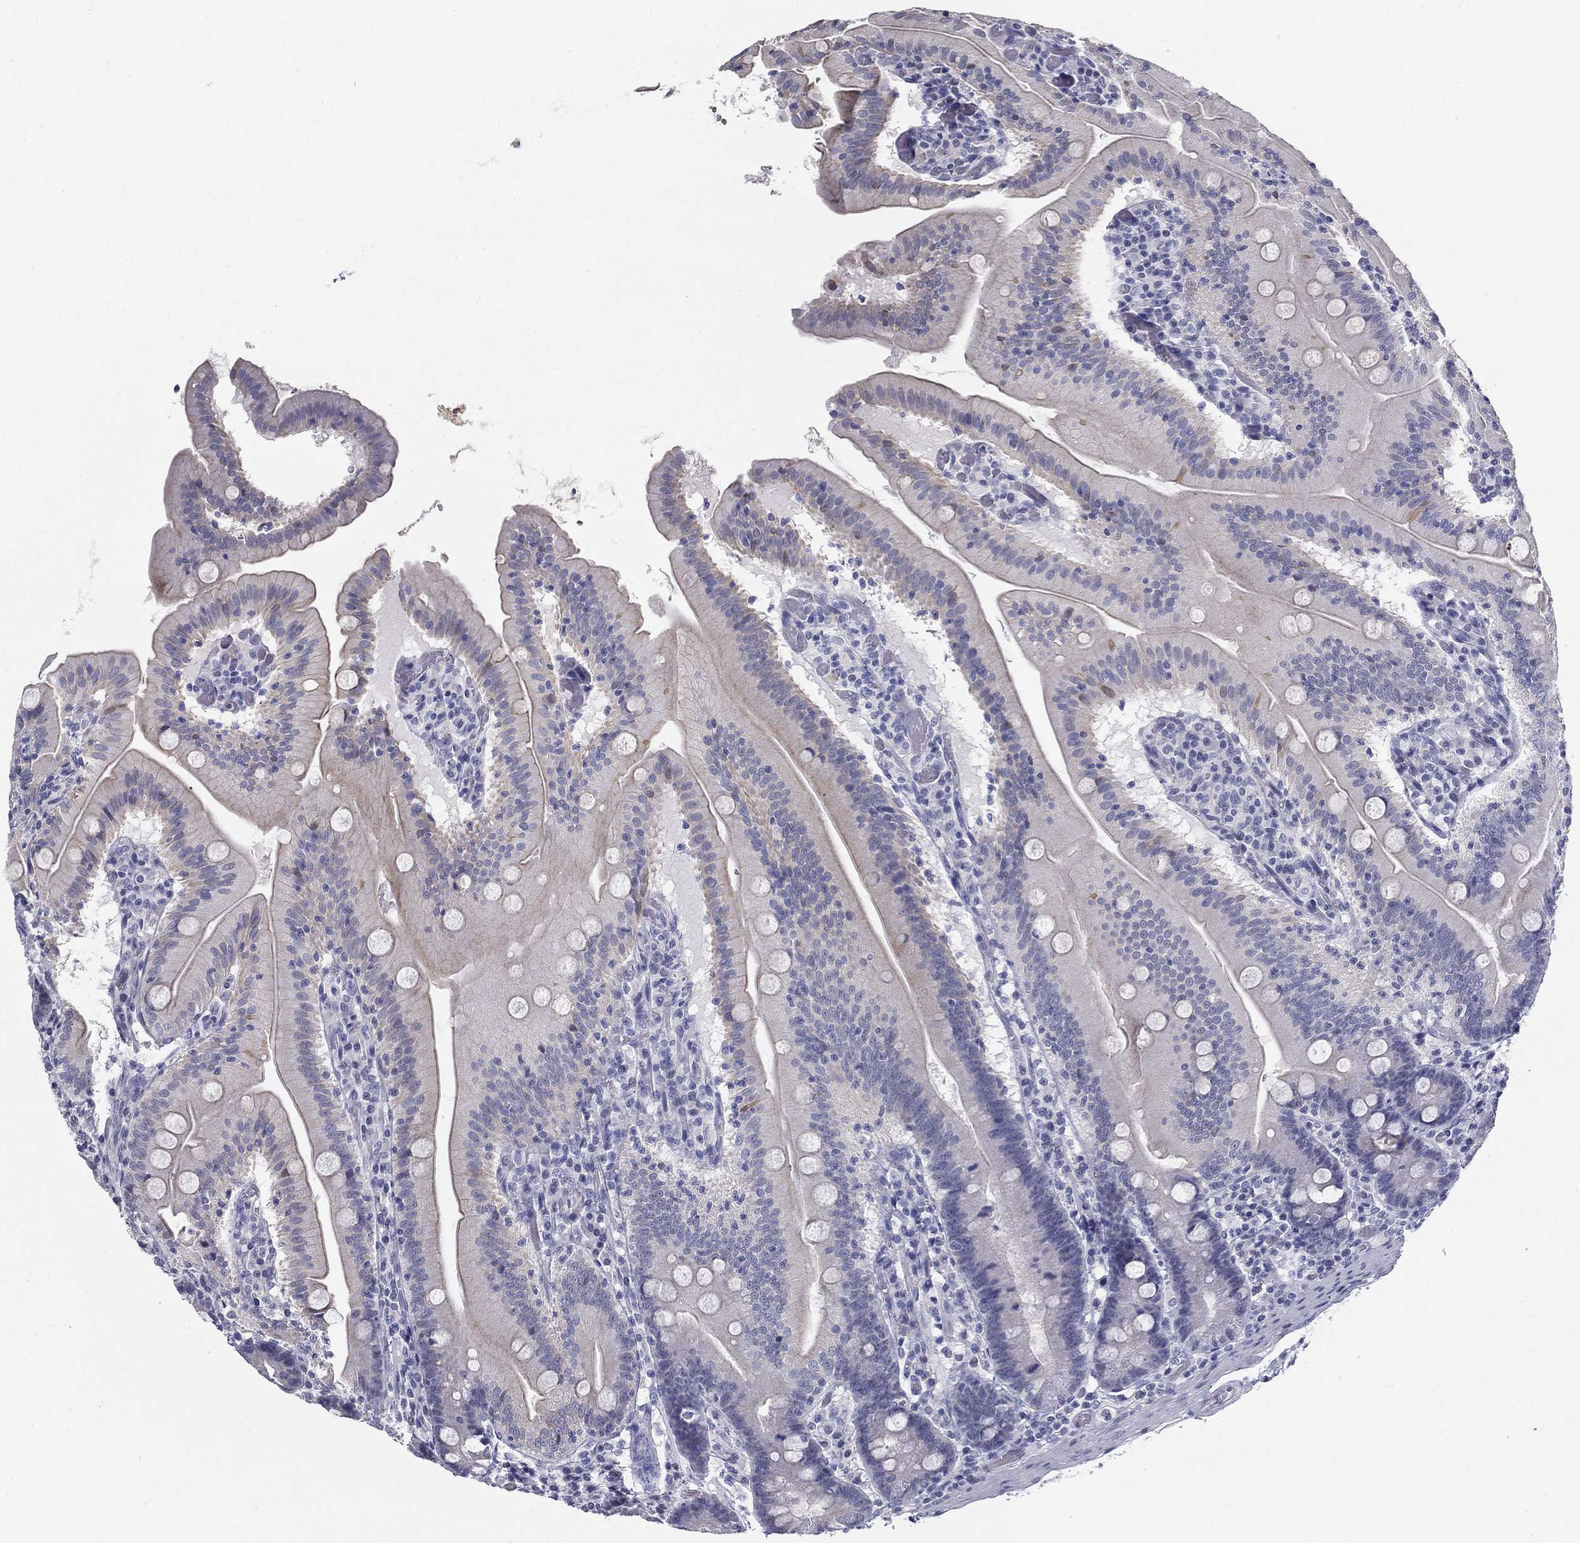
{"staining": {"intensity": "moderate", "quantity": "<25%", "location": "cytoplasmic/membranous"}, "tissue": "small intestine", "cell_type": "Glandular cells", "image_type": "normal", "snomed": [{"axis": "morphology", "description": "Normal tissue, NOS"}, {"axis": "topography", "description": "Small intestine"}], "caption": "Human small intestine stained for a protein (brown) demonstrates moderate cytoplasmic/membranous positive staining in approximately <25% of glandular cells.", "gene": "ENSG00000290147", "patient": {"sex": "male", "age": 37}}